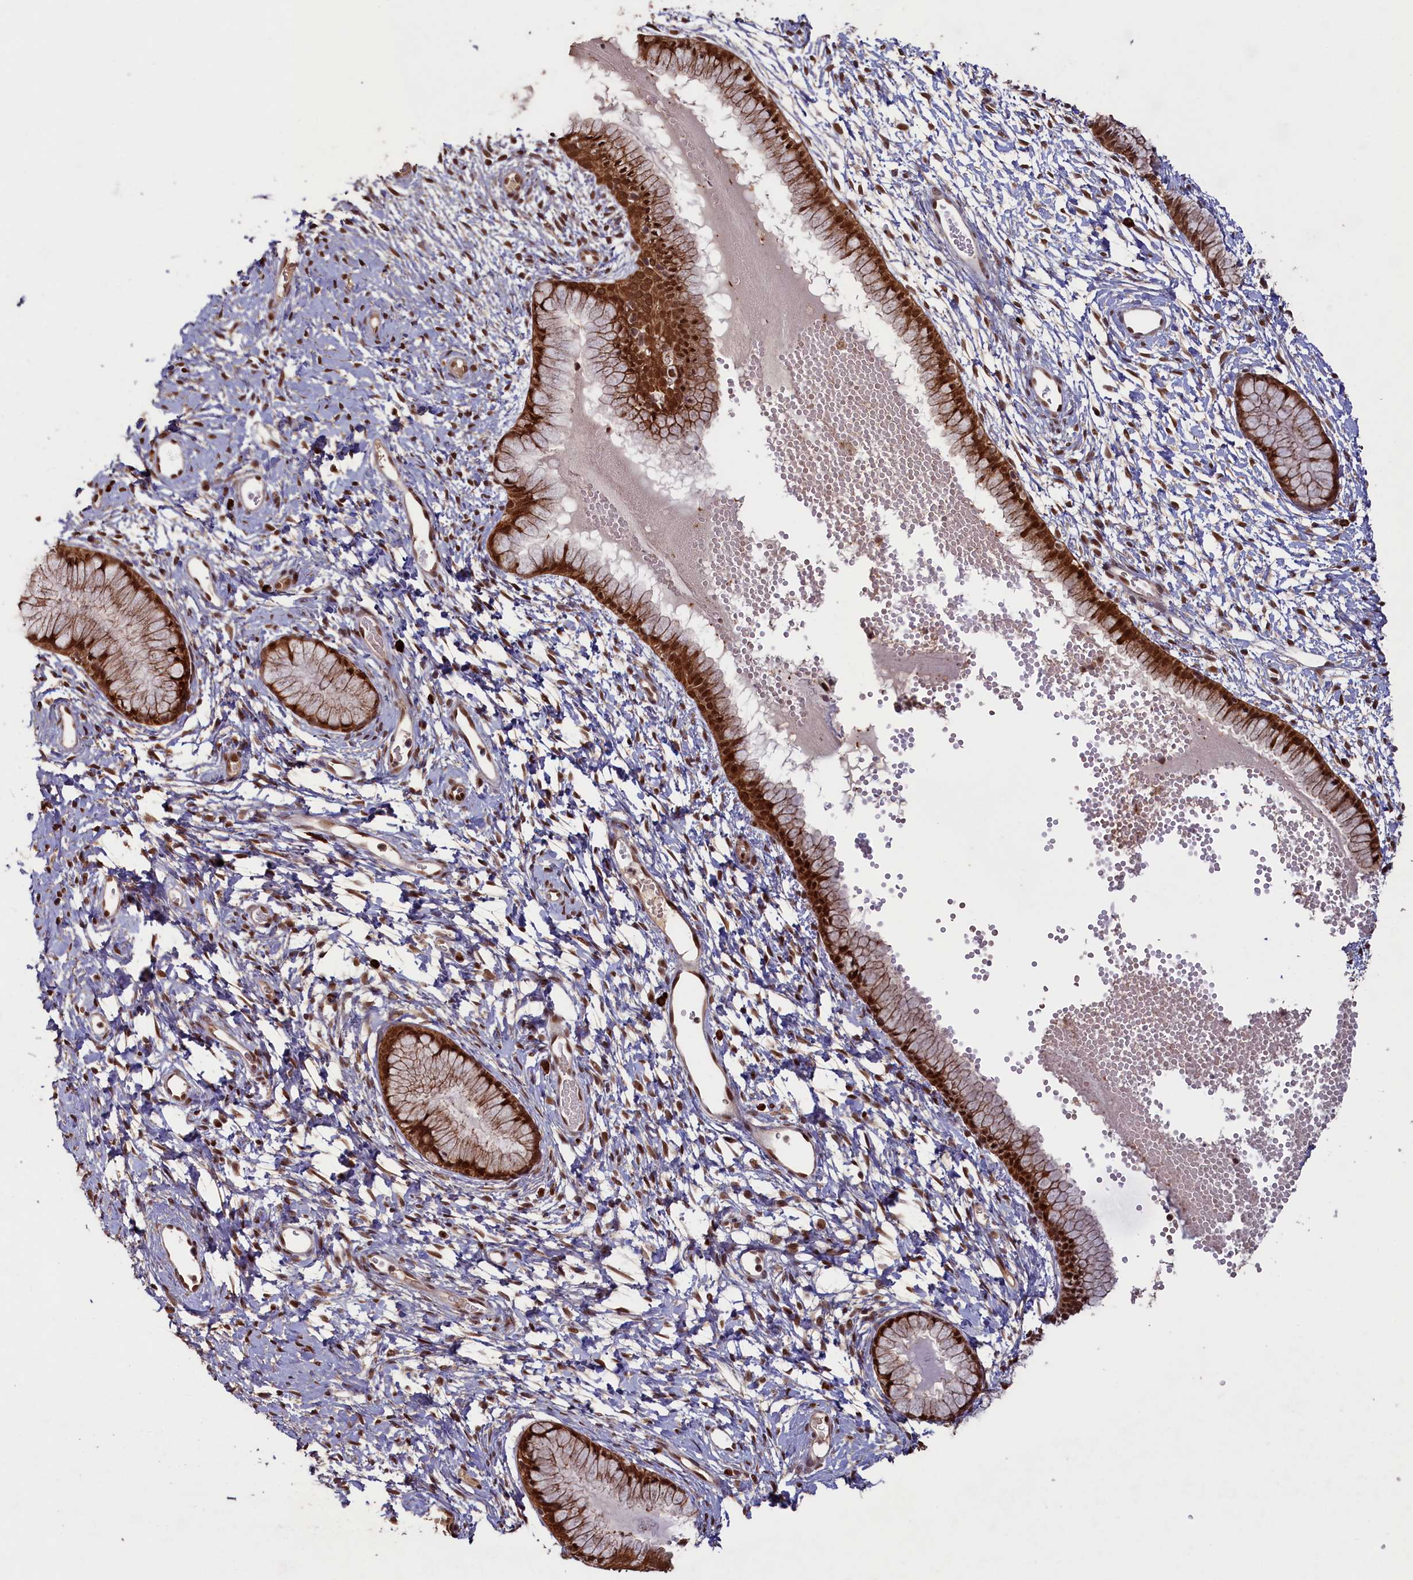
{"staining": {"intensity": "strong", "quantity": ">75%", "location": "cytoplasmic/membranous,nuclear"}, "tissue": "cervix", "cell_type": "Glandular cells", "image_type": "normal", "snomed": [{"axis": "morphology", "description": "Normal tissue, NOS"}, {"axis": "topography", "description": "Cervix"}], "caption": "Immunohistochemistry (IHC) (DAB) staining of benign cervix displays strong cytoplasmic/membranous,nuclear protein staining in approximately >75% of glandular cells. The staining was performed using DAB, with brown indicating positive protein expression. Nuclei are stained blue with hematoxylin.", "gene": "NAE1", "patient": {"sex": "female", "age": 42}}